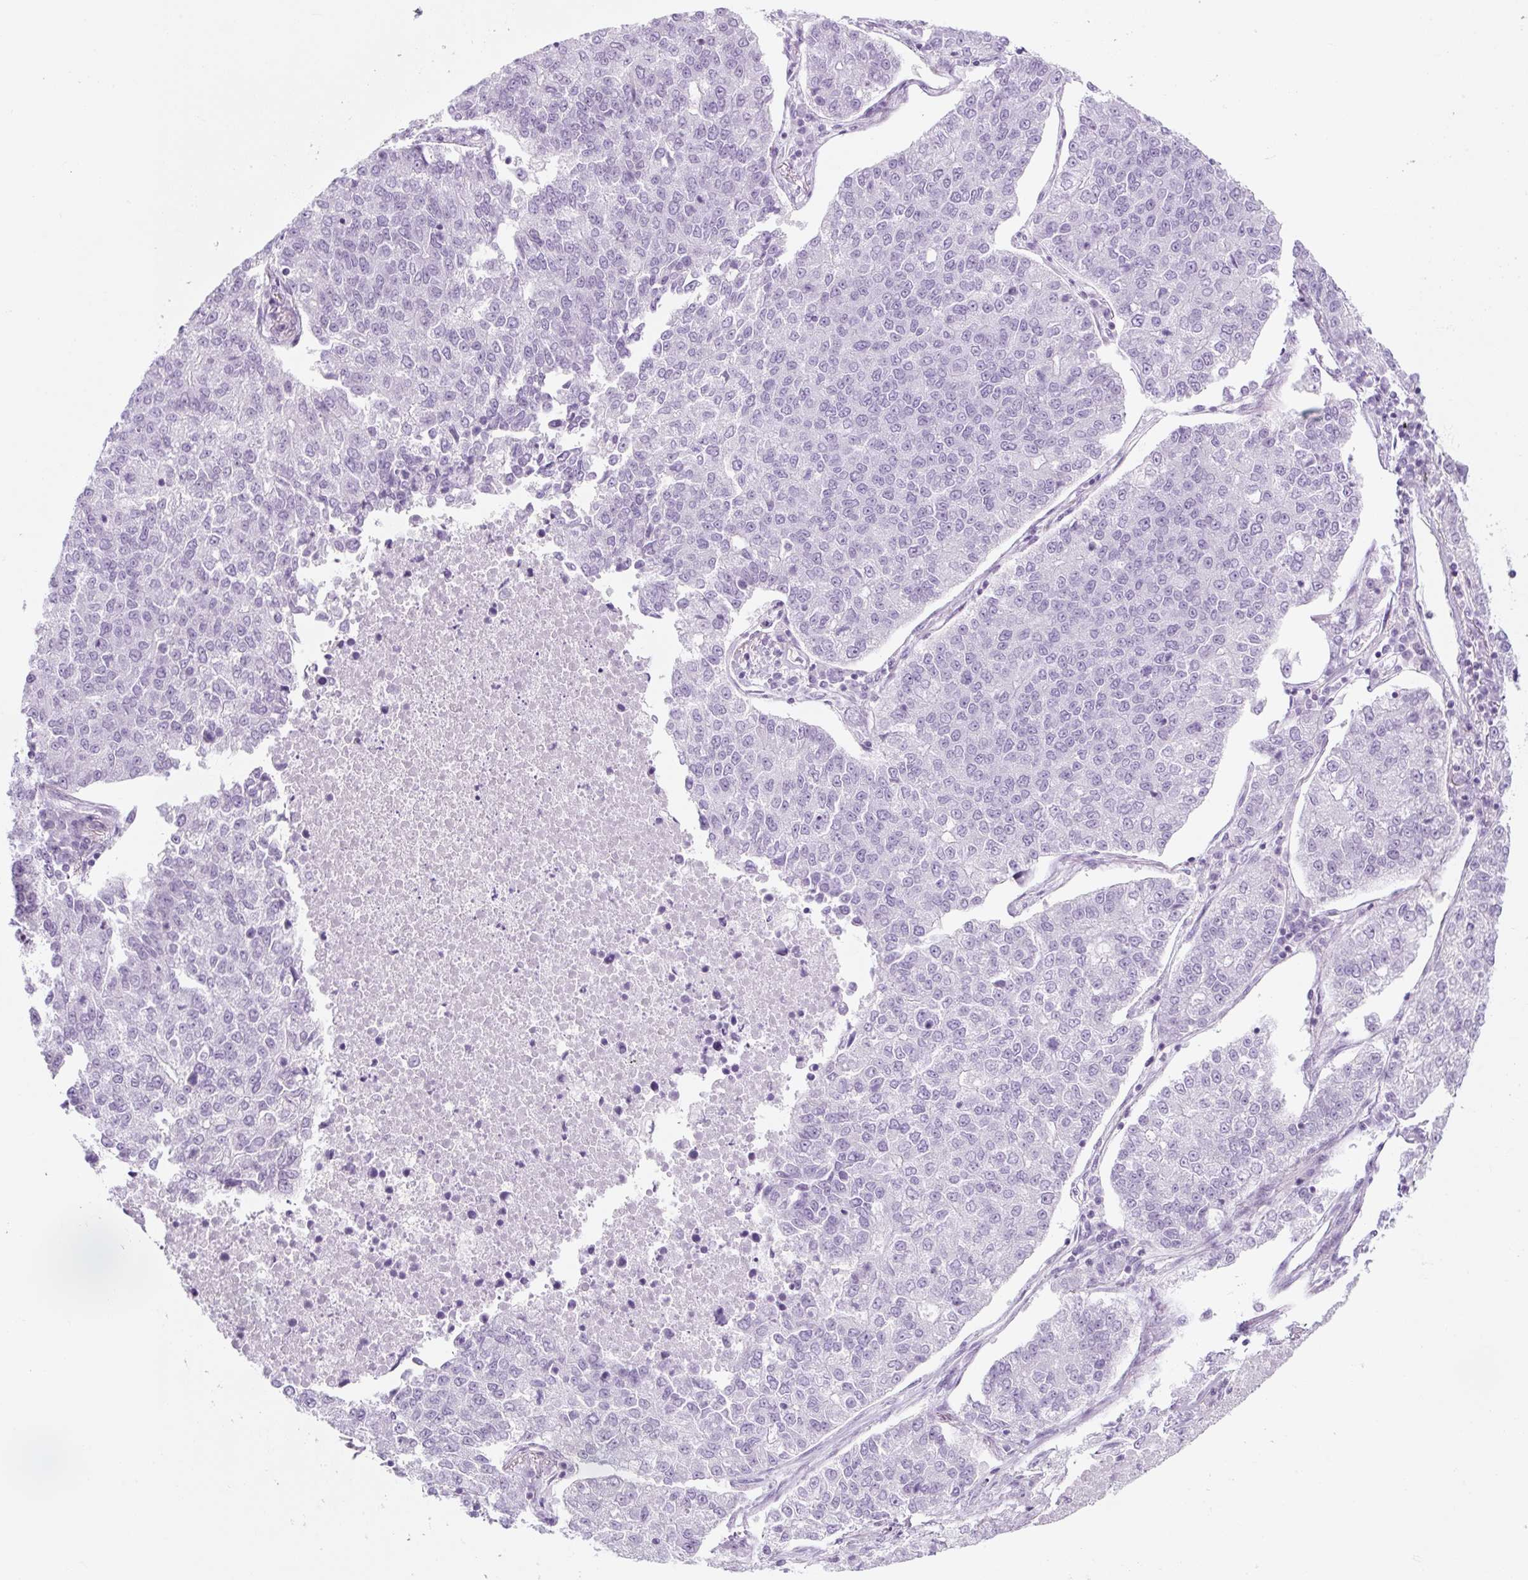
{"staining": {"intensity": "negative", "quantity": "none", "location": "none"}, "tissue": "lung cancer", "cell_type": "Tumor cells", "image_type": "cancer", "snomed": [{"axis": "morphology", "description": "Adenocarcinoma, NOS"}, {"axis": "topography", "description": "Lung"}], "caption": "IHC image of lung cancer (adenocarcinoma) stained for a protein (brown), which exhibits no staining in tumor cells. (DAB immunohistochemistry (IHC) visualized using brightfield microscopy, high magnification).", "gene": "PF4V1", "patient": {"sex": "male", "age": 49}}